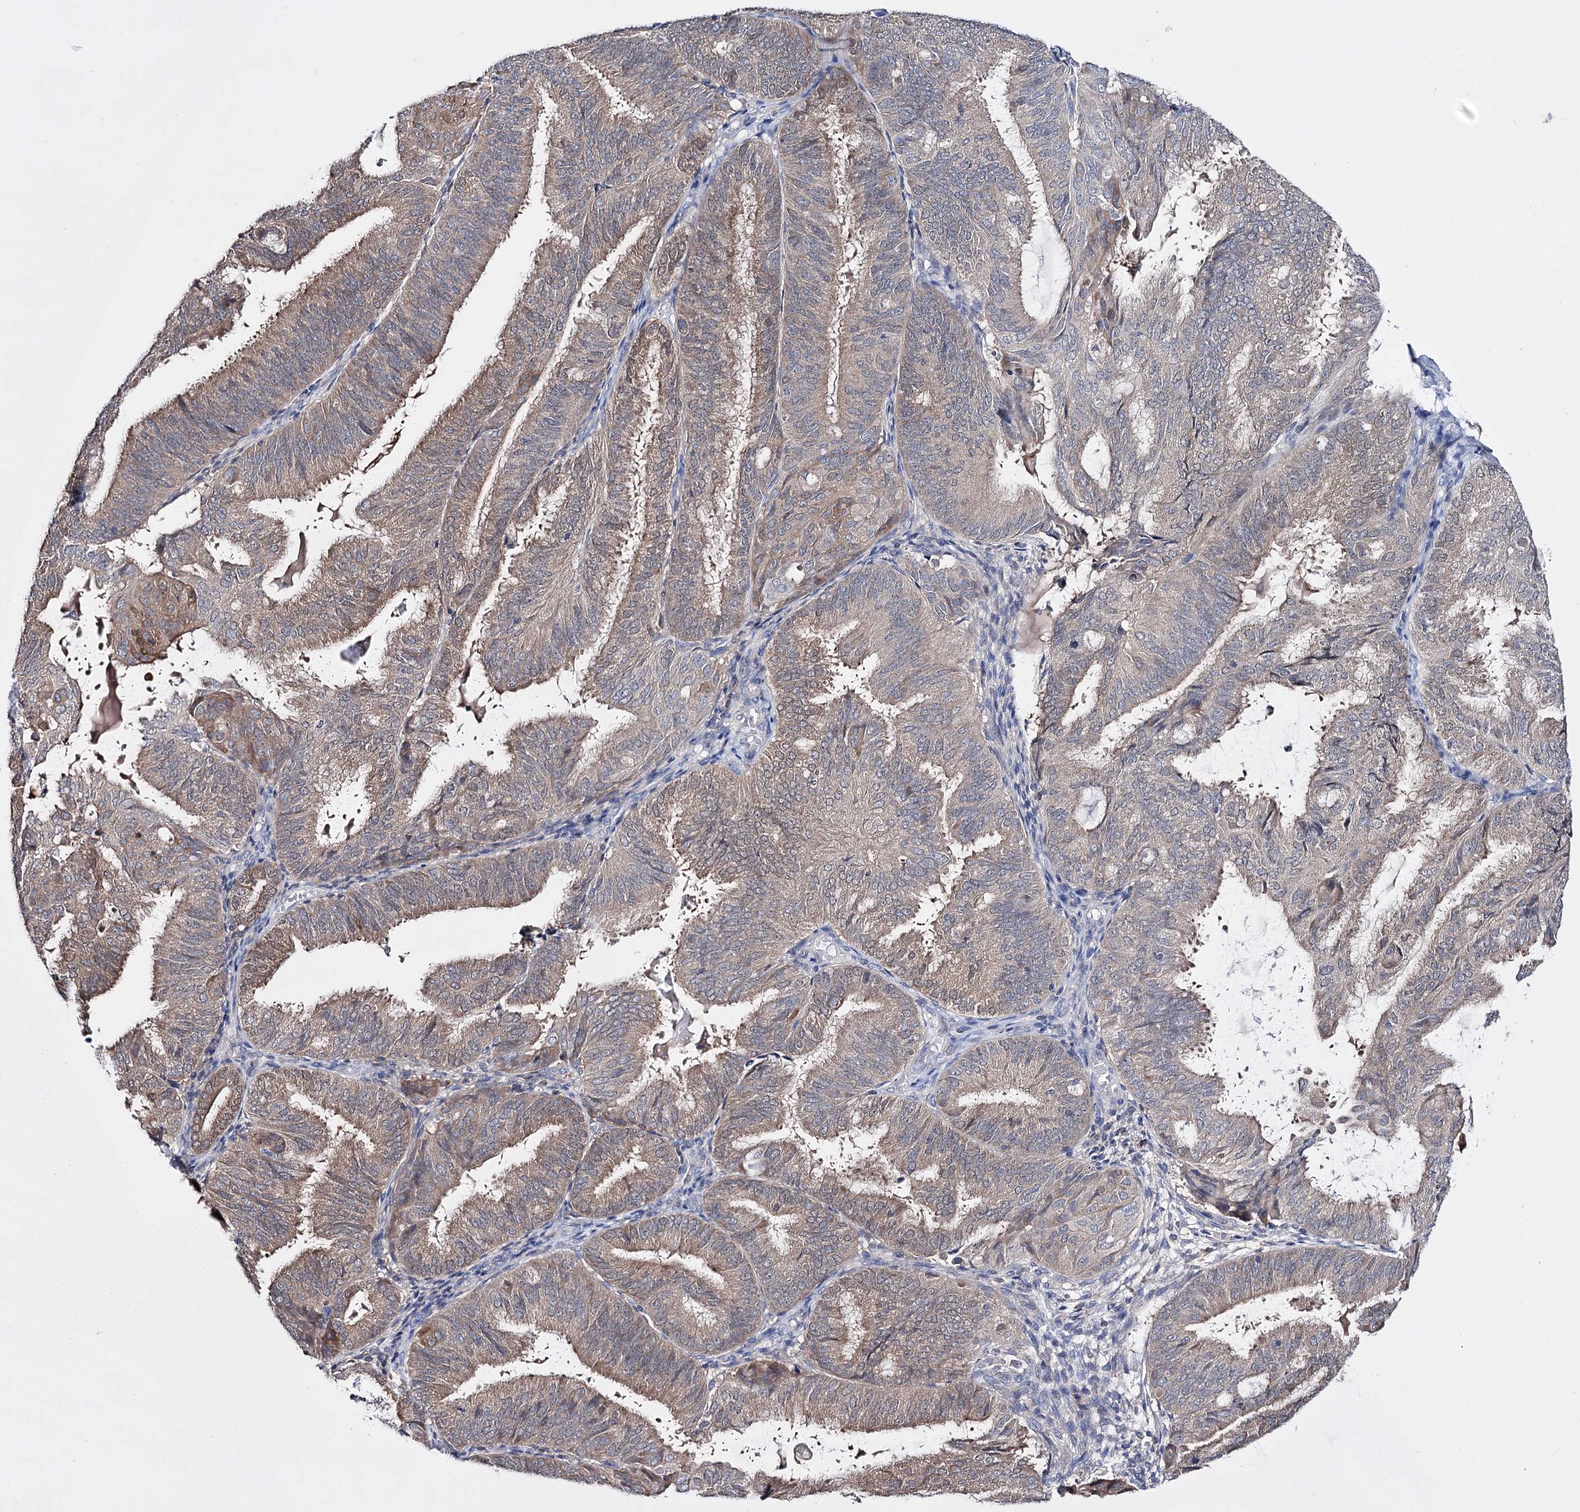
{"staining": {"intensity": "moderate", "quantity": ">75%", "location": "cytoplasmic/membranous"}, "tissue": "endometrial cancer", "cell_type": "Tumor cells", "image_type": "cancer", "snomed": [{"axis": "morphology", "description": "Adenocarcinoma, NOS"}, {"axis": "topography", "description": "Endometrium"}], "caption": "Protein staining exhibits moderate cytoplasmic/membranous expression in about >75% of tumor cells in endometrial adenocarcinoma. The staining is performed using DAB (3,3'-diaminobenzidine) brown chromogen to label protein expression. The nuclei are counter-stained blue using hematoxylin.", "gene": "PTER", "patient": {"sex": "female", "age": 49}}